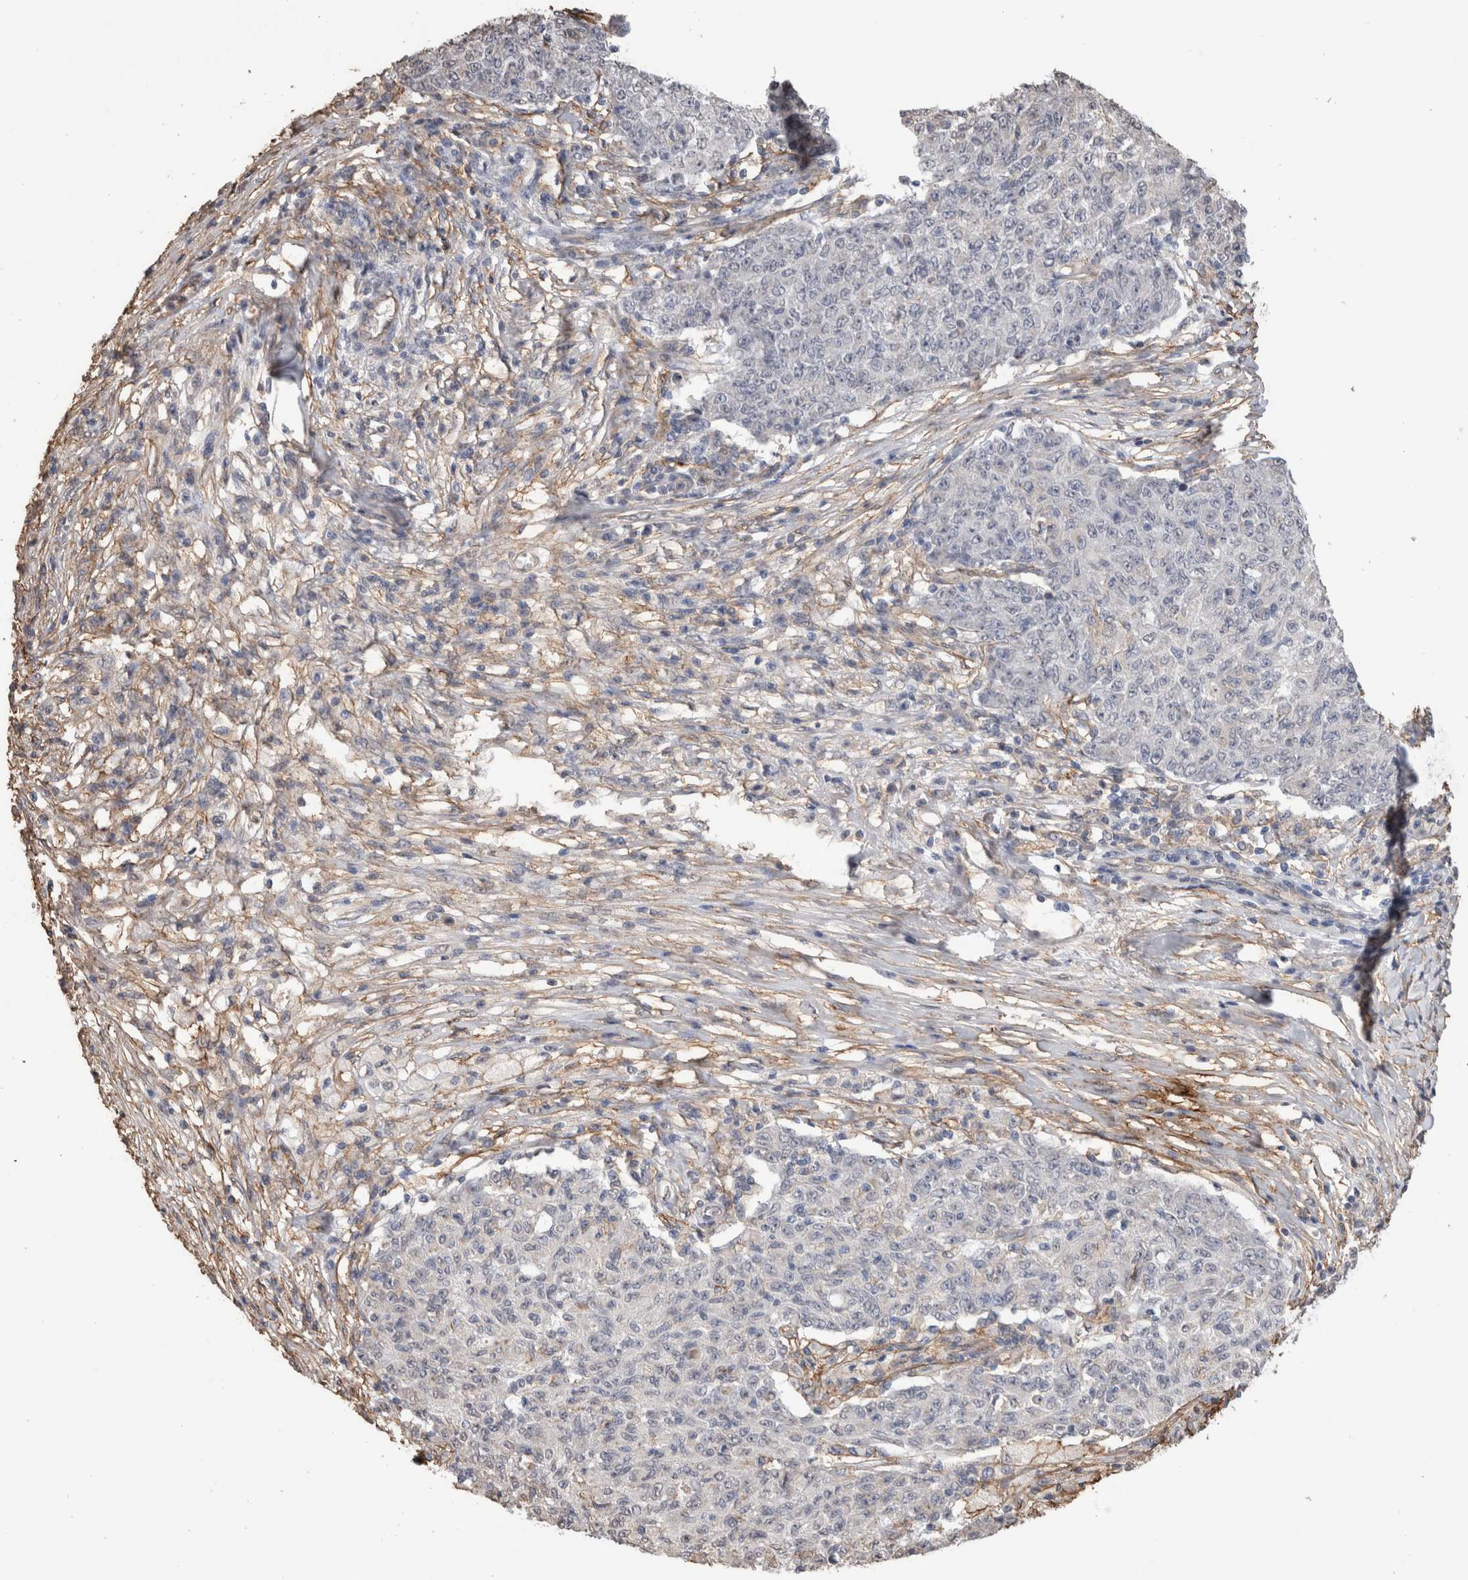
{"staining": {"intensity": "negative", "quantity": "none", "location": "none"}, "tissue": "ovarian cancer", "cell_type": "Tumor cells", "image_type": "cancer", "snomed": [{"axis": "morphology", "description": "Carcinoma, endometroid"}, {"axis": "topography", "description": "Ovary"}], "caption": "Human ovarian cancer stained for a protein using immunohistochemistry (IHC) demonstrates no staining in tumor cells.", "gene": "S100A10", "patient": {"sex": "female", "age": 42}}